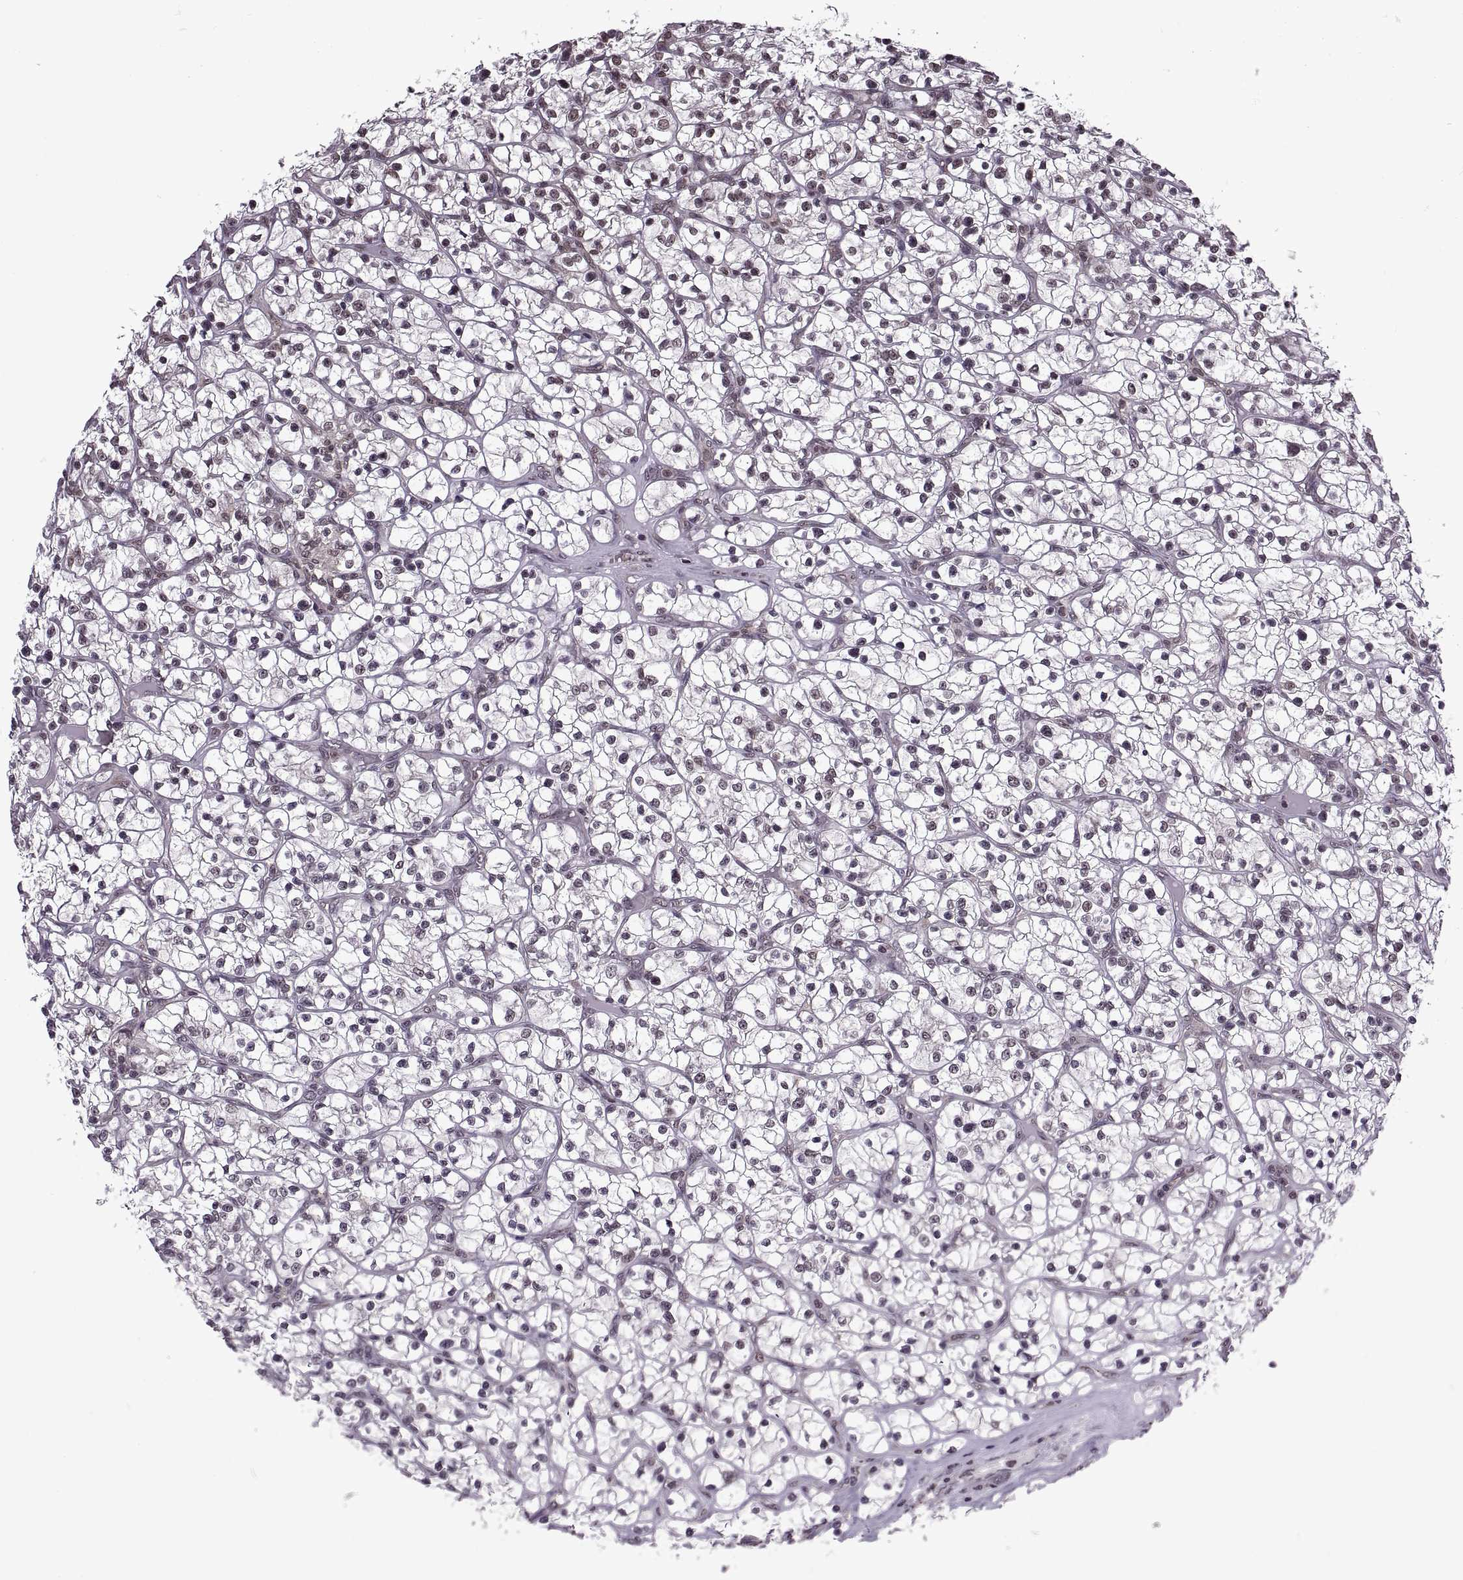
{"staining": {"intensity": "weak", "quantity": "25%-75%", "location": "nuclear"}, "tissue": "renal cancer", "cell_type": "Tumor cells", "image_type": "cancer", "snomed": [{"axis": "morphology", "description": "Adenocarcinoma, NOS"}, {"axis": "topography", "description": "Kidney"}], "caption": "Immunohistochemical staining of adenocarcinoma (renal) shows low levels of weak nuclear protein expression in approximately 25%-75% of tumor cells. (Stains: DAB in brown, nuclei in blue, Microscopy: brightfield microscopy at high magnification).", "gene": "INTS3", "patient": {"sex": "female", "age": 64}}